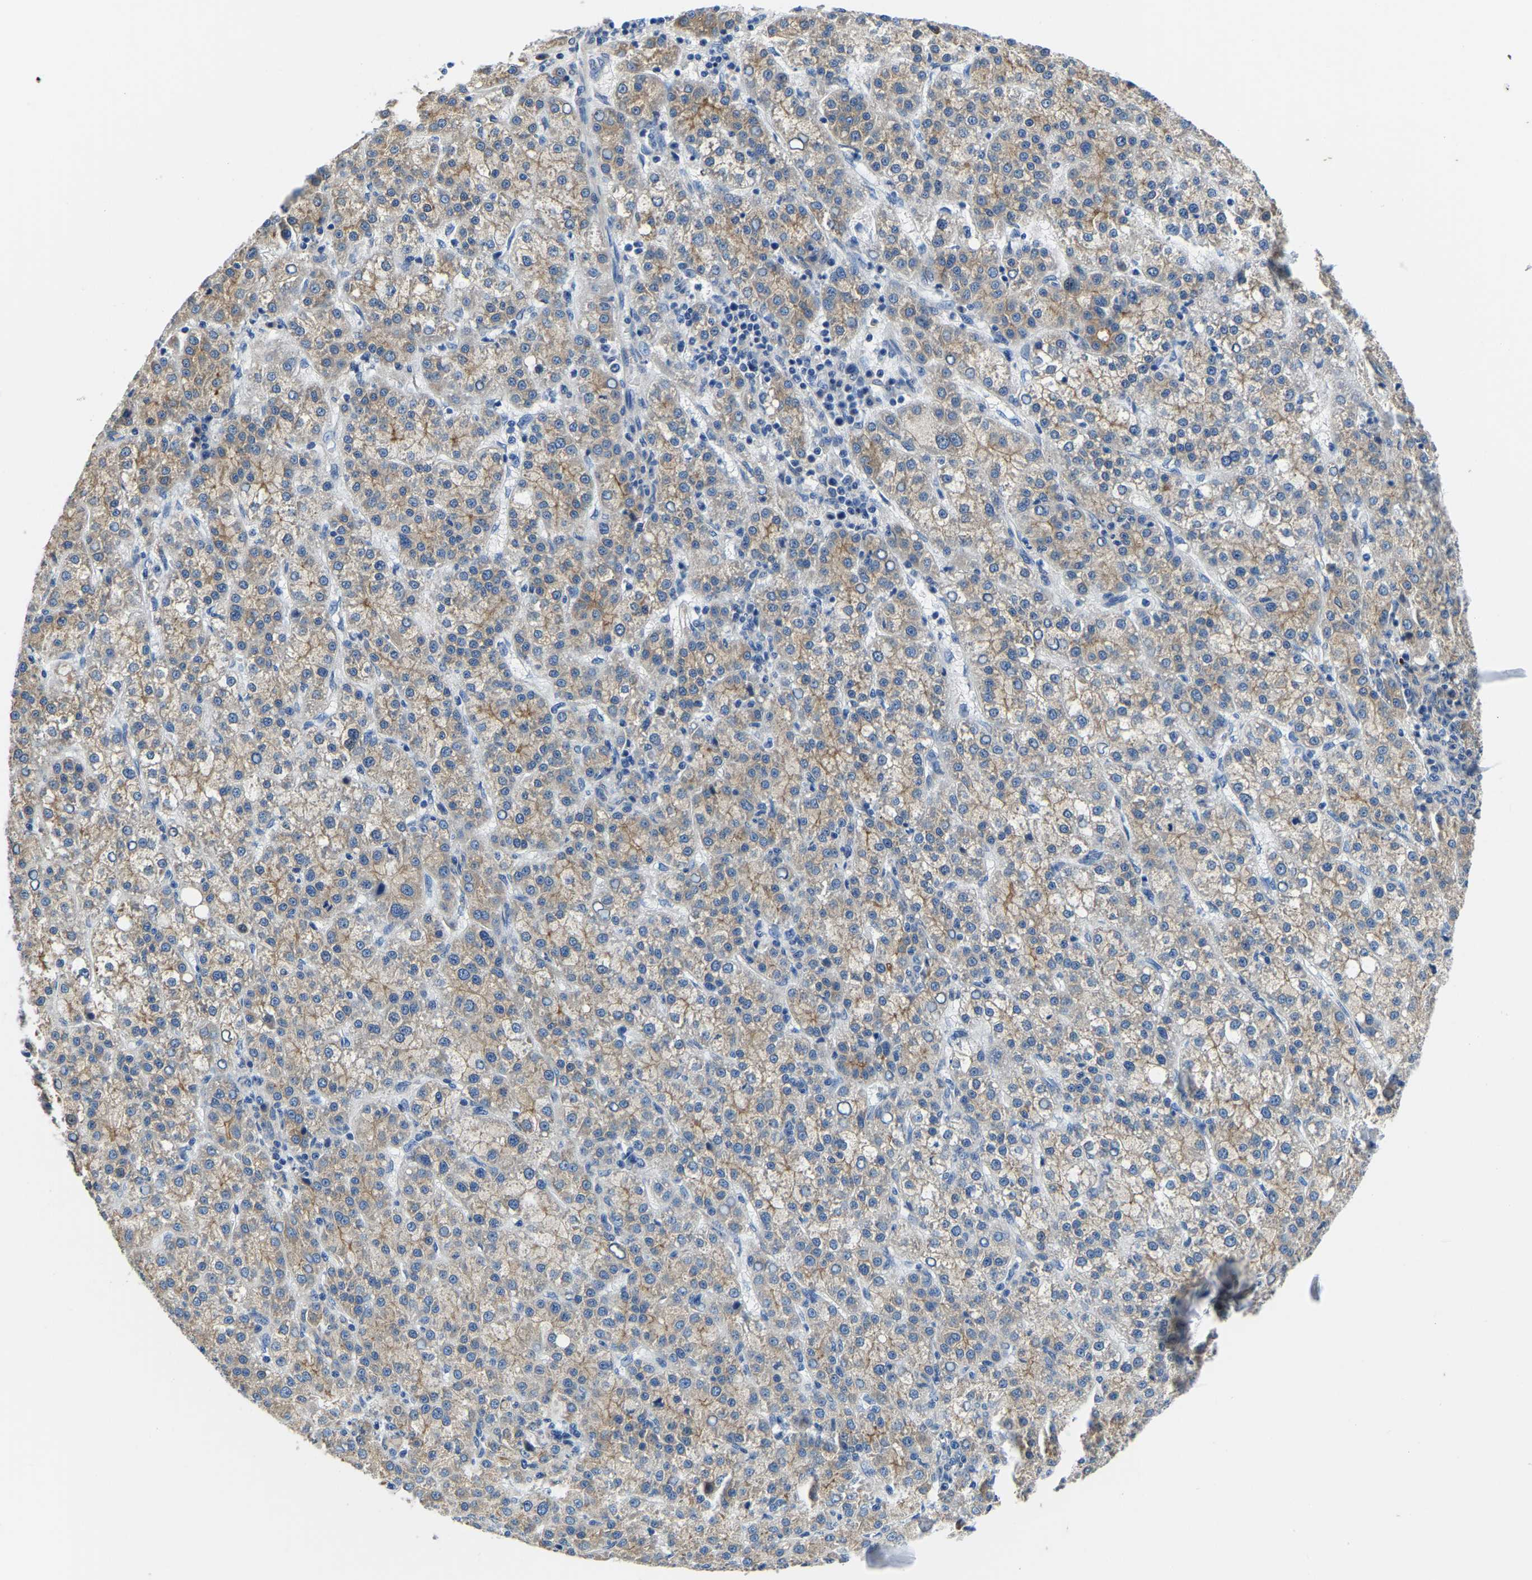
{"staining": {"intensity": "negative", "quantity": "none", "location": "none"}, "tissue": "liver cancer", "cell_type": "Tumor cells", "image_type": "cancer", "snomed": [{"axis": "morphology", "description": "Carcinoma, Hepatocellular, NOS"}, {"axis": "topography", "description": "Liver"}], "caption": "This histopathology image is of liver hepatocellular carcinoma stained with IHC to label a protein in brown with the nuclei are counter-stained blue. There is no expression in tumor cells.", "gene": "LIAS", "patient": {"sex": "female", "age": 58}}